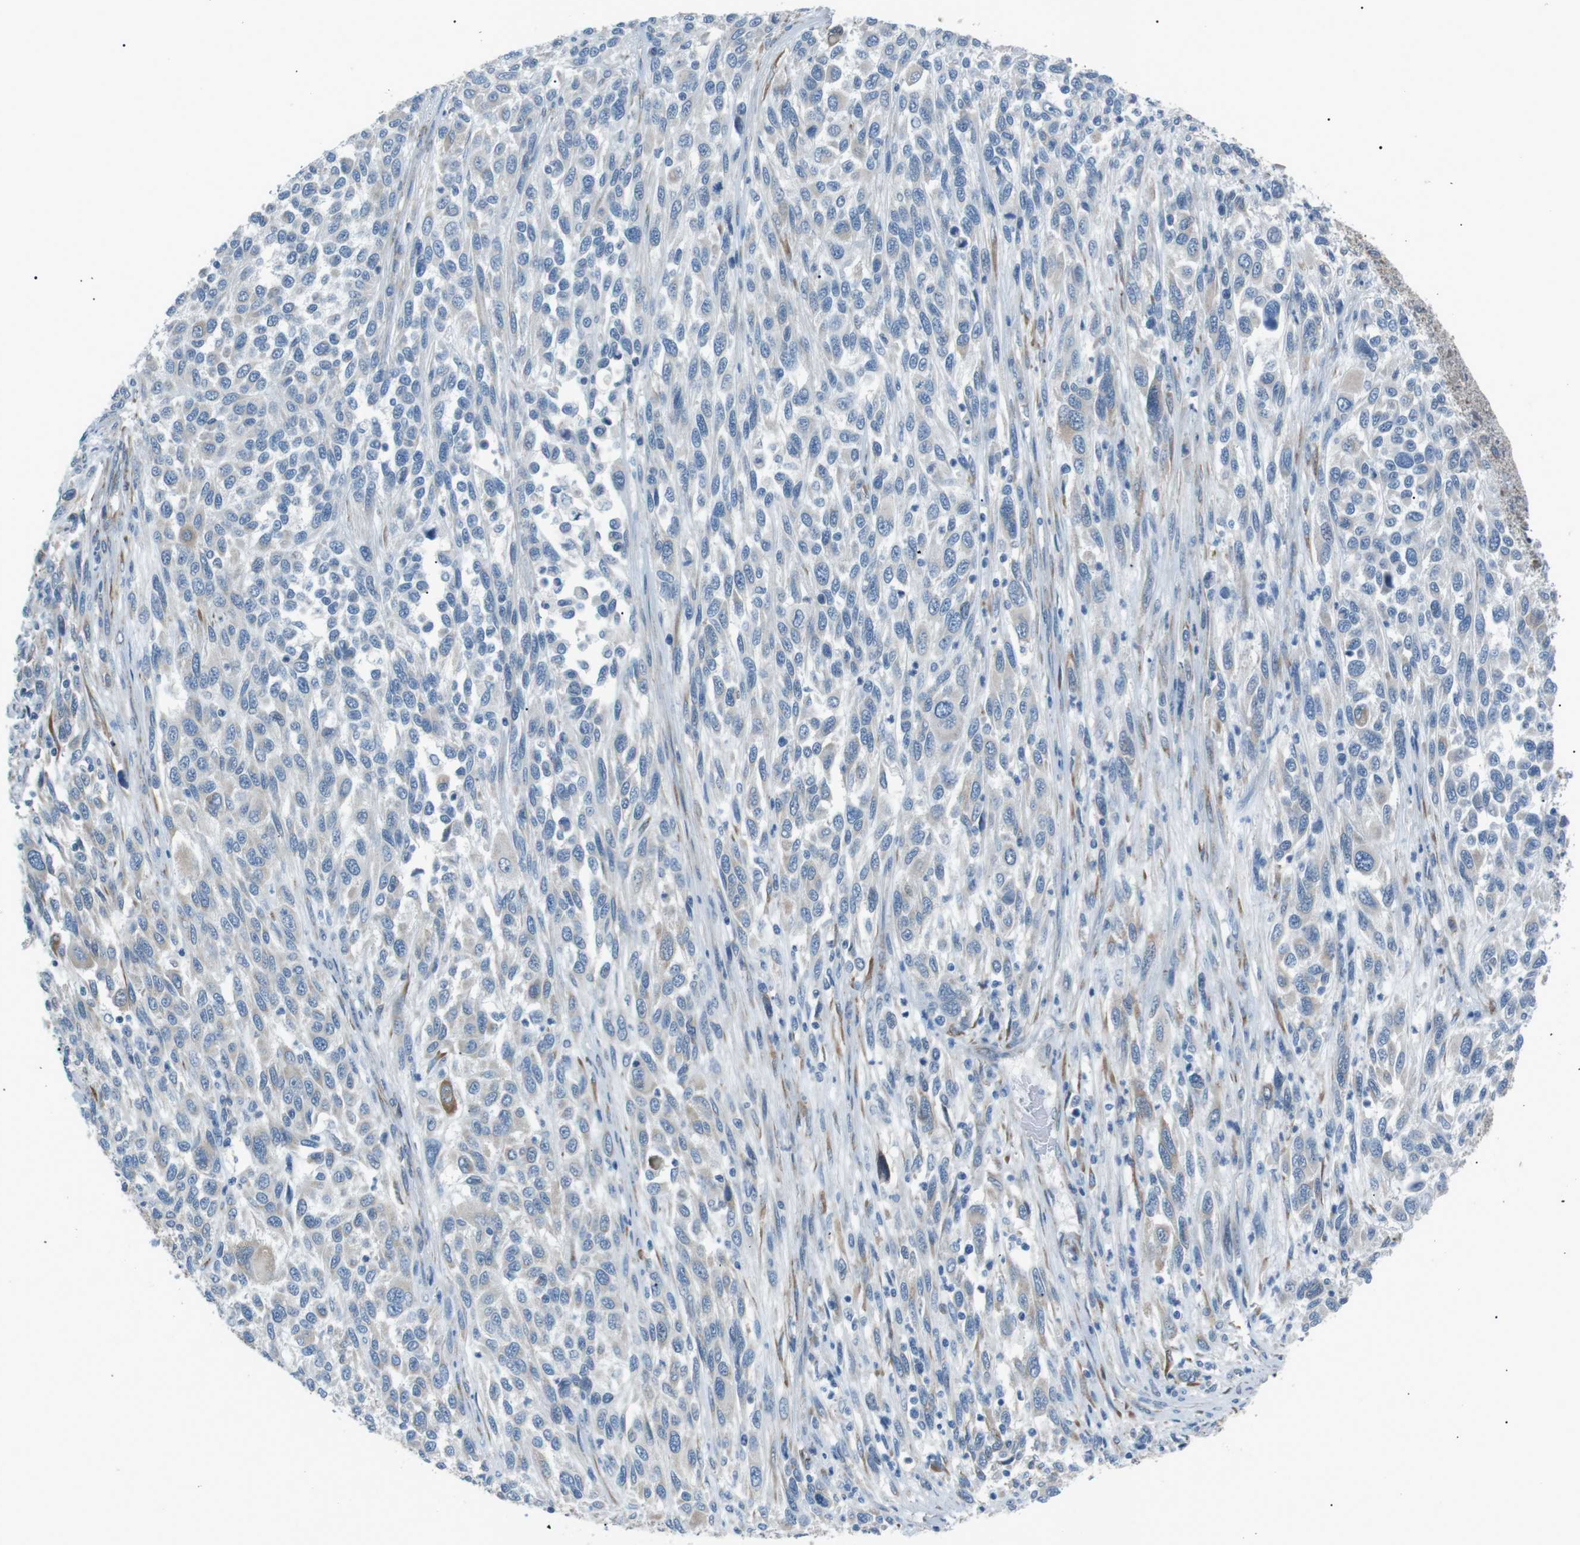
{"staining": {"intensity": "negative", "quantity": "none", "location": "none"}, "tissue": "melanoma", "cell_type": "Tumor cells", "image_type": "cancer", "snomed": [{"axis": "morphology", "description": "Malignant melanoma, Metastatic site"}, {"axis": "topography", "description": "Lymph node"}], "caption": "Histopathology image shows no significant protein positivity in tumor cells of melanoma.", "gene": "MTARC2", "patient": {"sex": "male", "age": 61}}